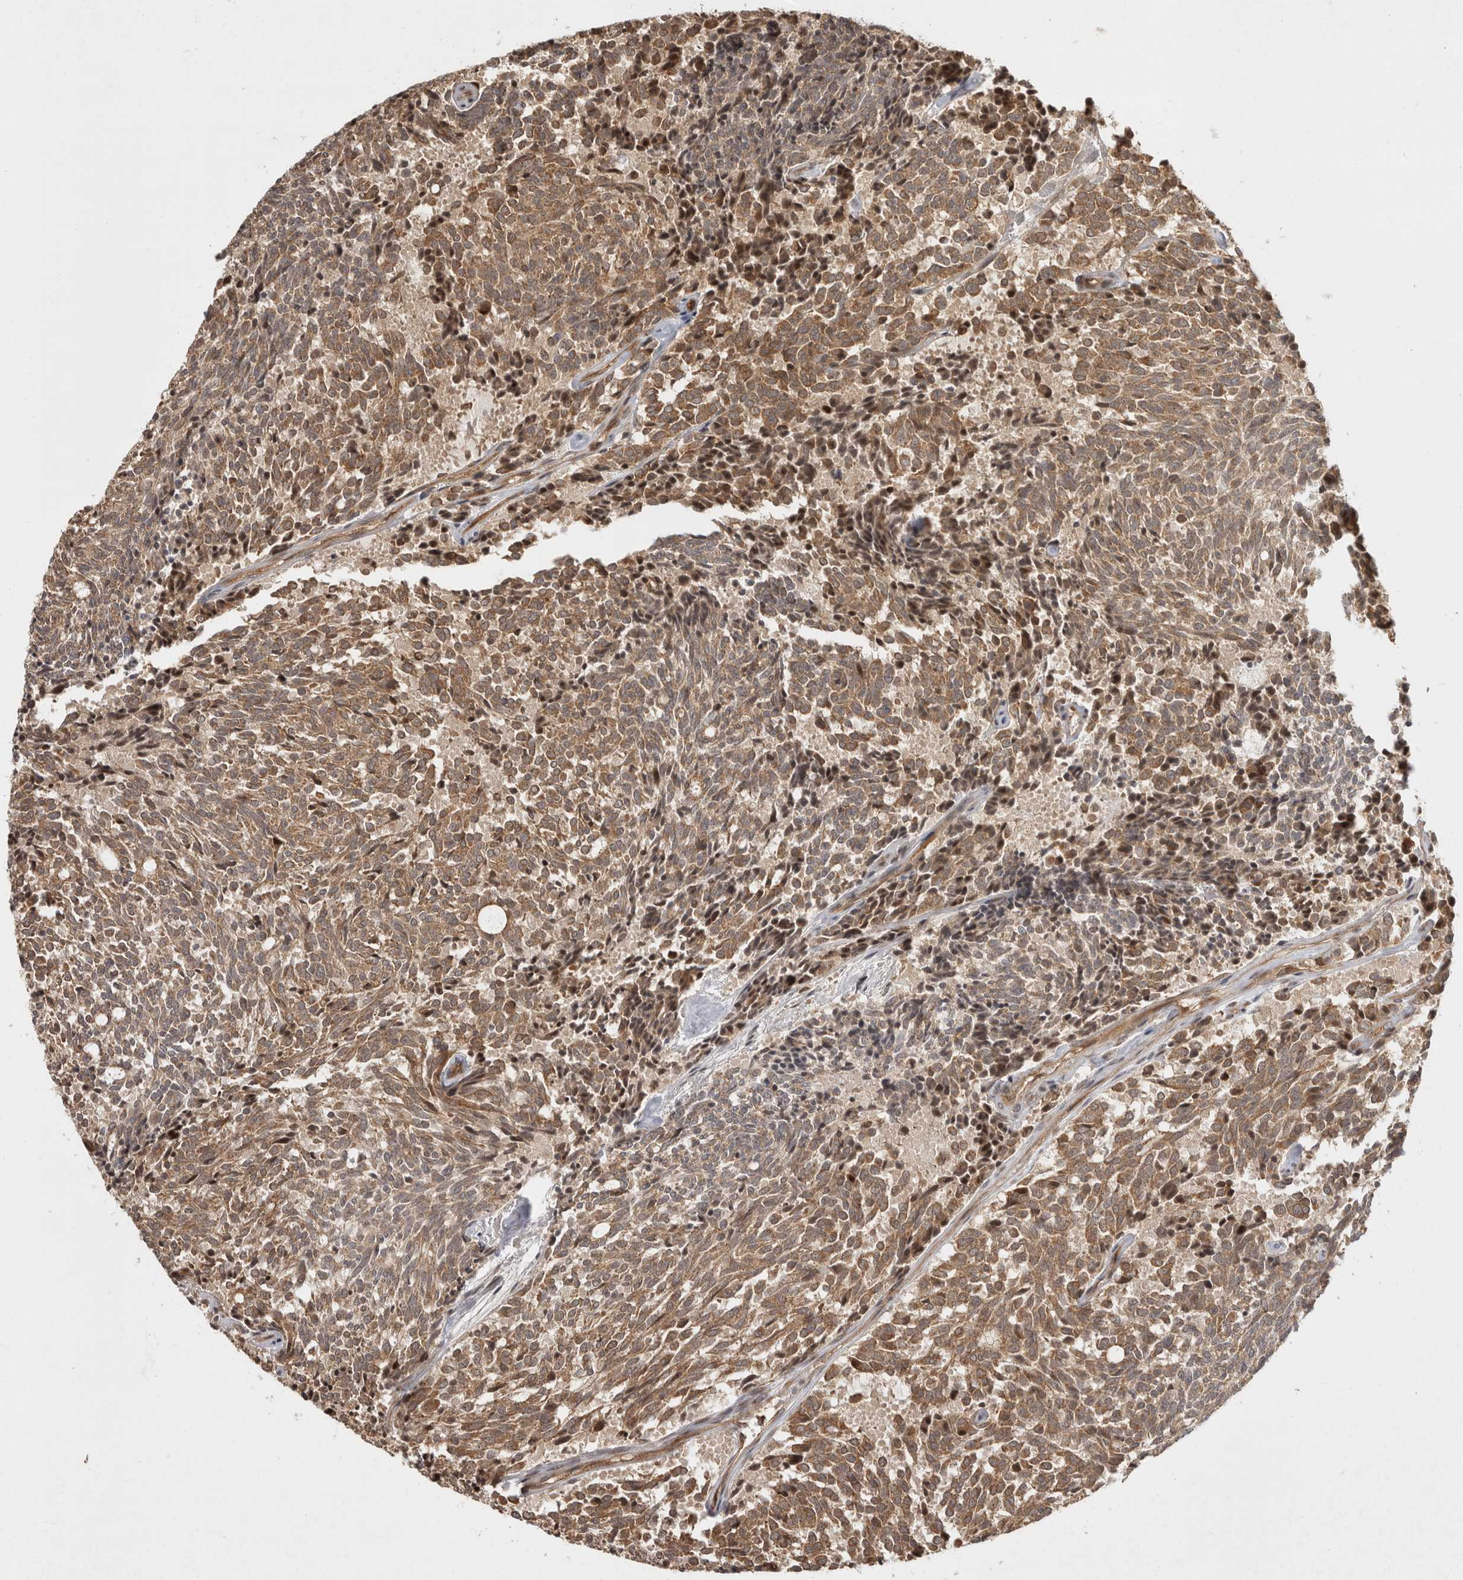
{"staining": {"intensity": "moderate", "quantity": ">75%", "location": "cytoplasmic/membranous"}, "tissue": "carcinoid", "cell_type": "Tumor cells", "image_type": "cancer", "snomed": [{"axis": "morphology", "description": "Carcinoid, malignant, NOS"}, {"axis": "topography", "description": "Pancreas"}], "caption": "Moderate cytoplasmic/membranous positivity for a protein is present in about >75% of tumor cells of carcinoid using IHC.", "gene": "CAMSAP2", "patient": {"sex": "female", "age": 54}}